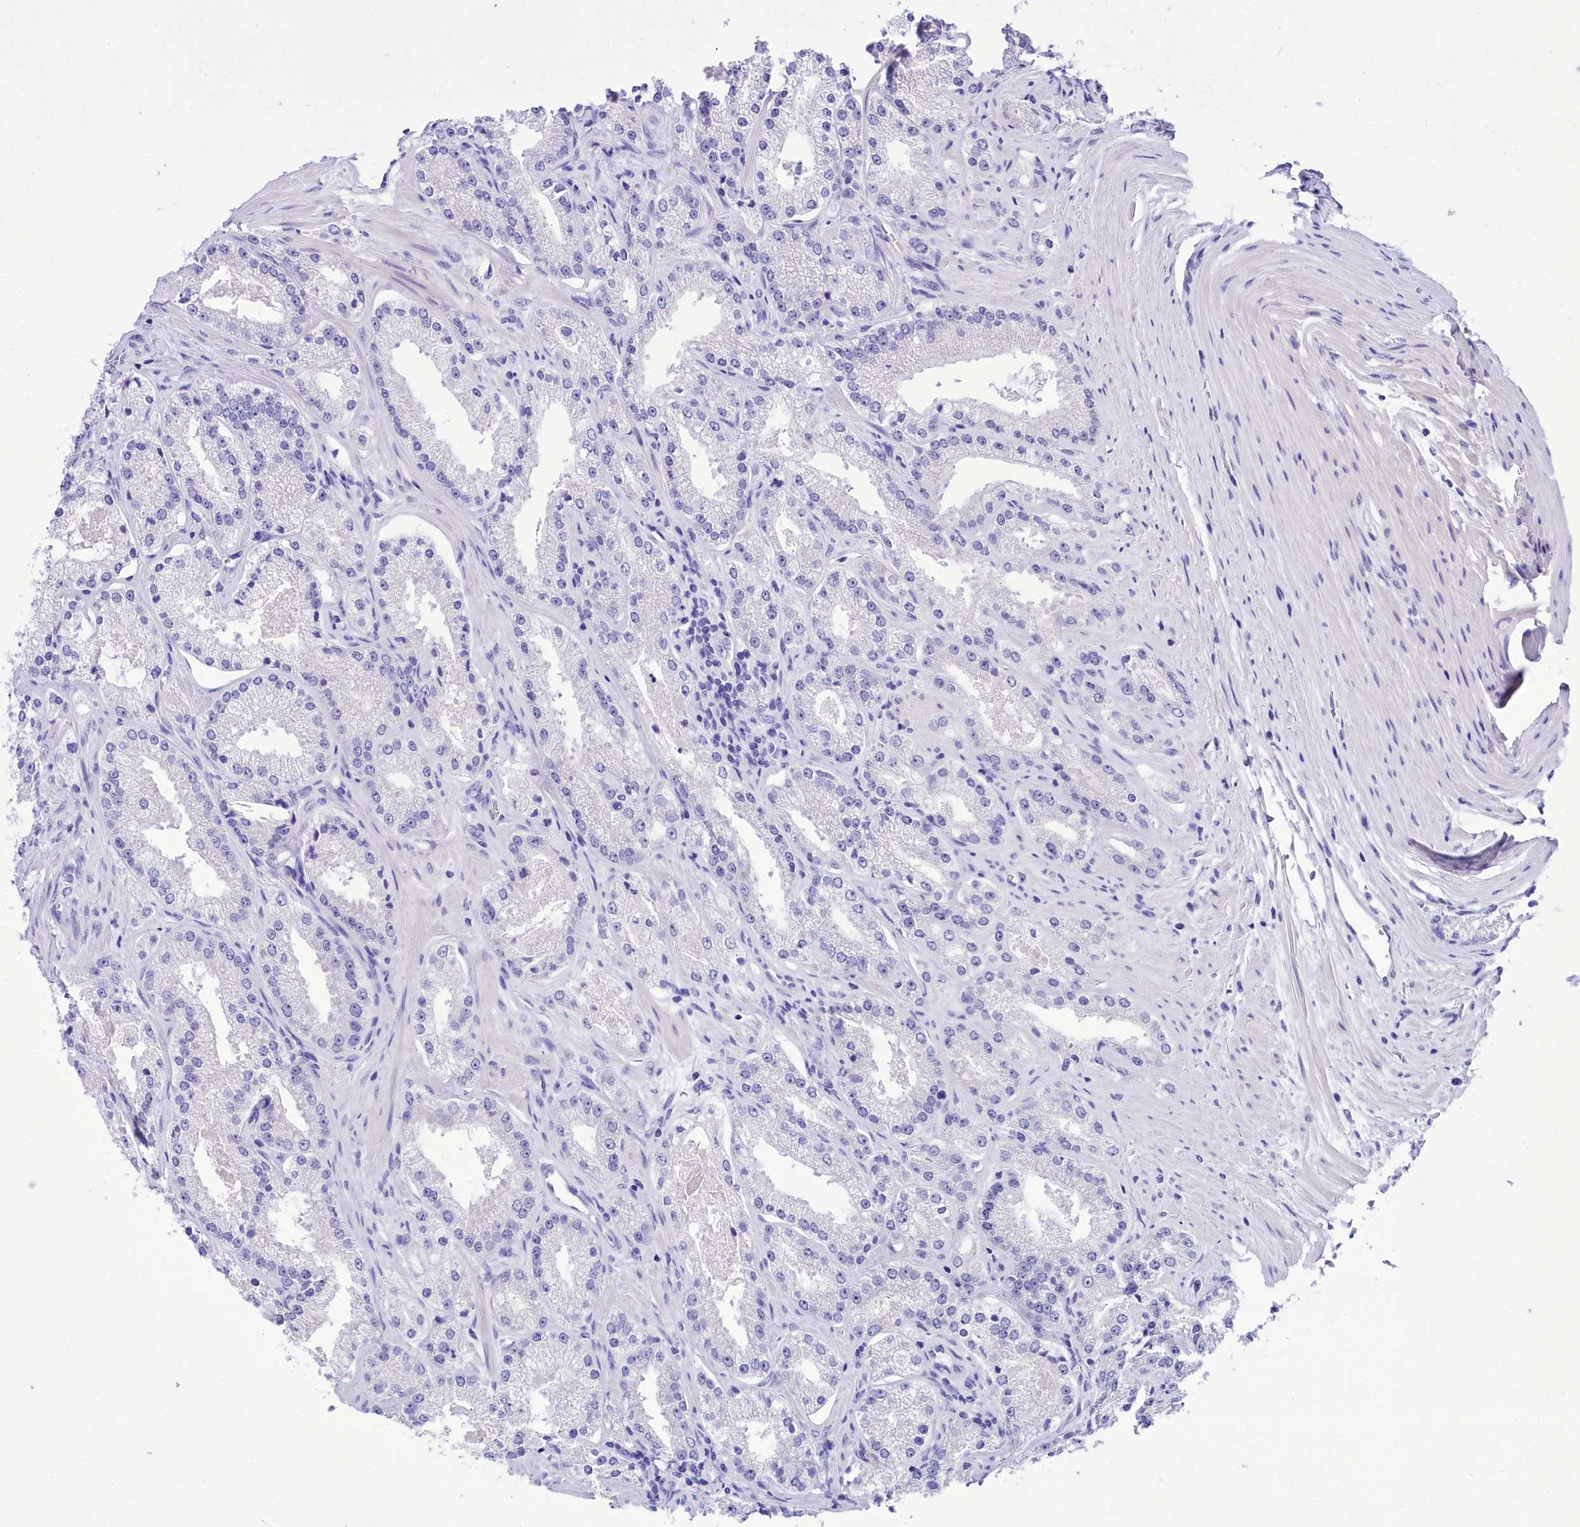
{"staining": {"intensity": "negative", "quantity": "none", "location": "none"}, "tissue": "prostate cancer", "cell_type": "Tumor cells", "image_type": "cancer", "snomed": [{"axis": "morphology", "description": "Adenocarcinoma, Low grade"}, {"axis": "topography", "description": "Prostate"}], "caption": "Immunohistochemistry (IHC) photomicrograph of neoplastic tissue: human prostate cancer (adenocarcinoma (low-grade)) stained with DAB displays no significant protein expression in tumor cells.", "gene": "TTC36", "patient": {"sex": "male", "age": 69}}